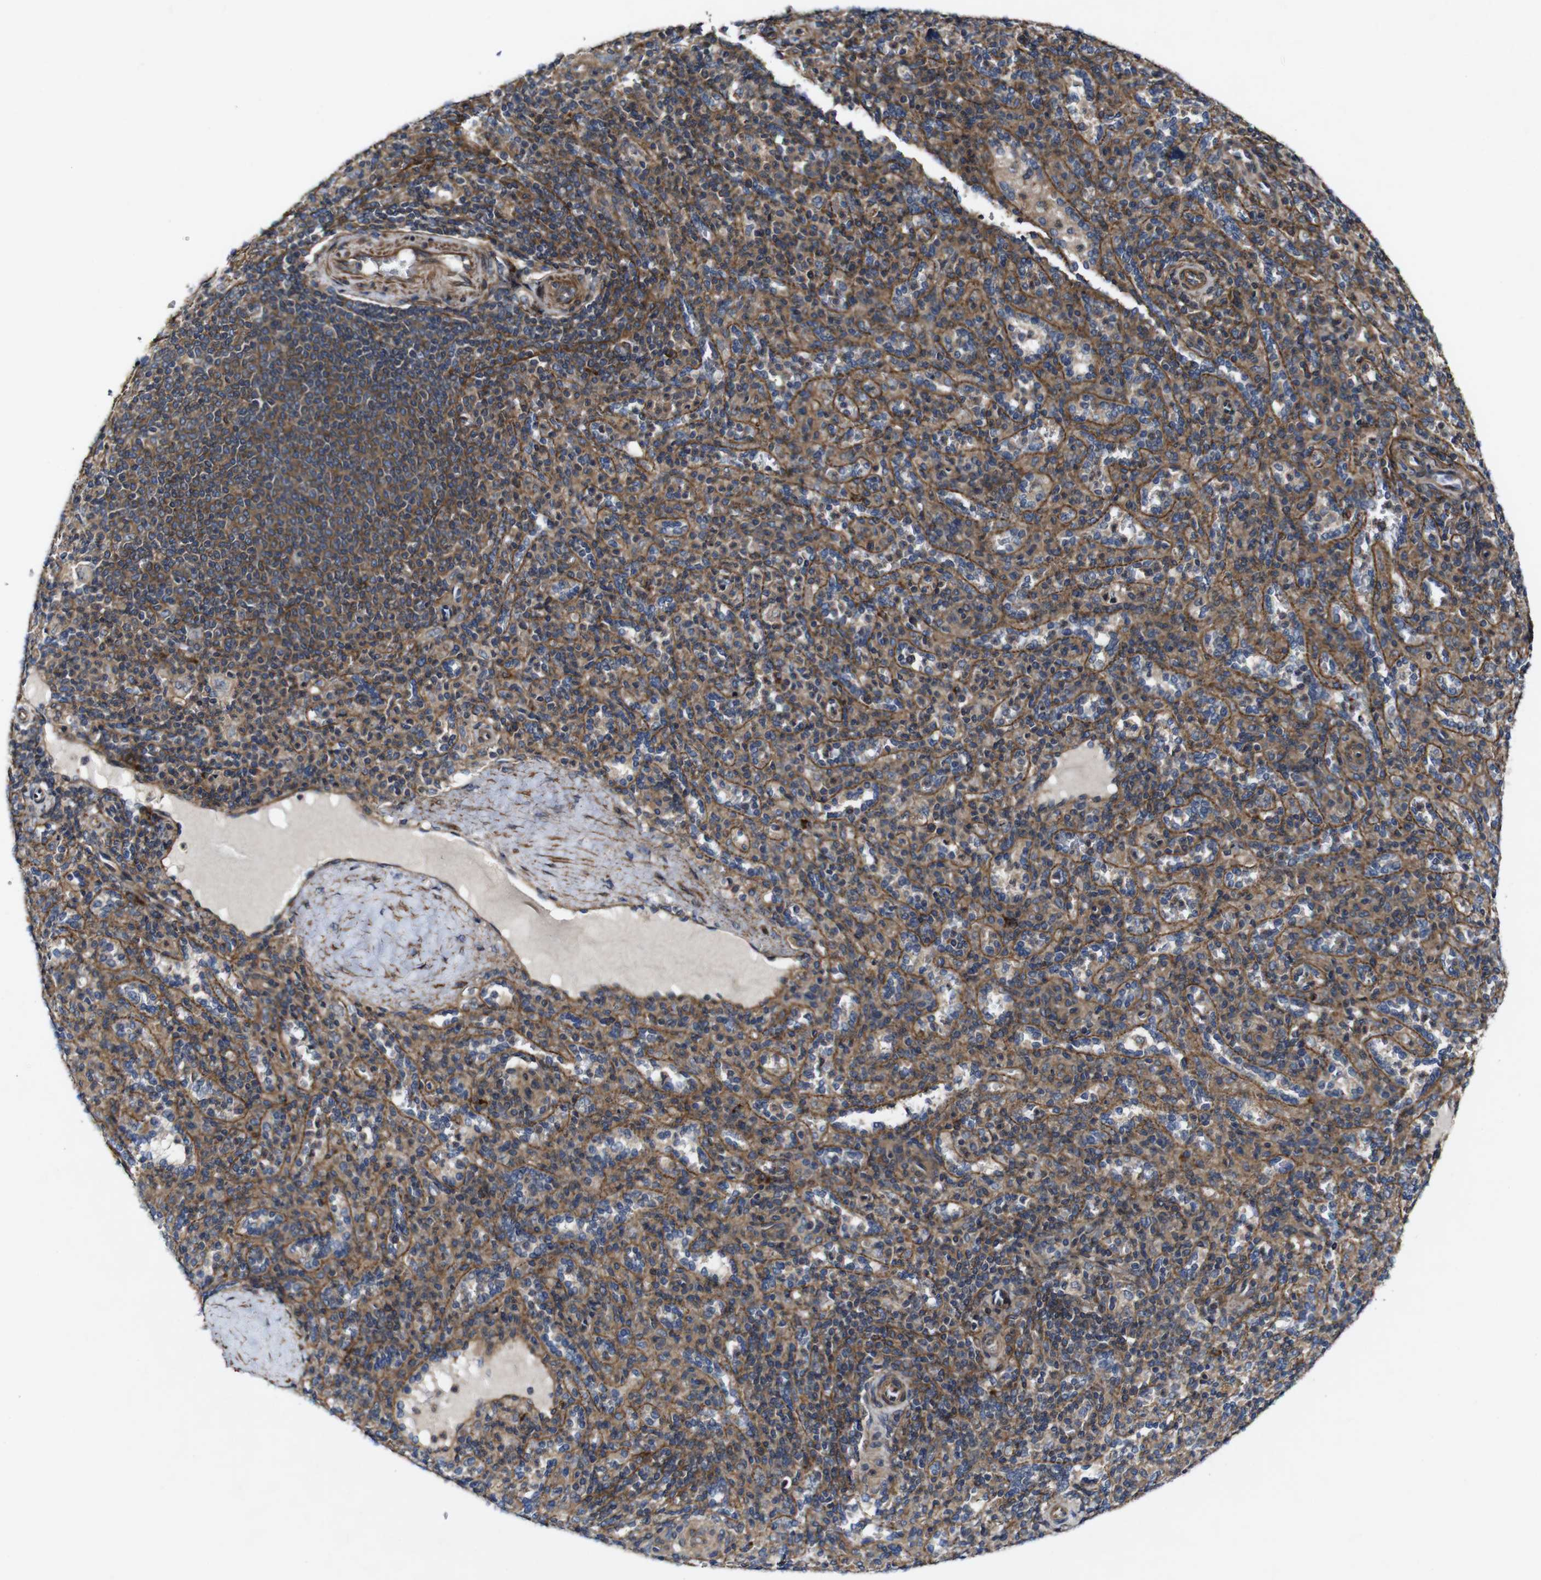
{"staining": {"intensity": "moderate", "quantity": ">75%", "location": "cytoplasmic/membranous"}, "tissue": "spleen", "cell_type": "Cells in red pulp", "image_type": "normal", "snomed": [{"axis": "morphology", "description": "Normal tissue, NOS"}, {"axis": "topography", "description": "Spleen"}], "caption": "Immunohistochemical staining of unremarkable spleen reveals >75% levels of moderate cytoplasmic/membranous protein expression in about >75% of cells in red pulp.", "gene": "GSDME", "patient": {"sex": "male", "age": 36}}